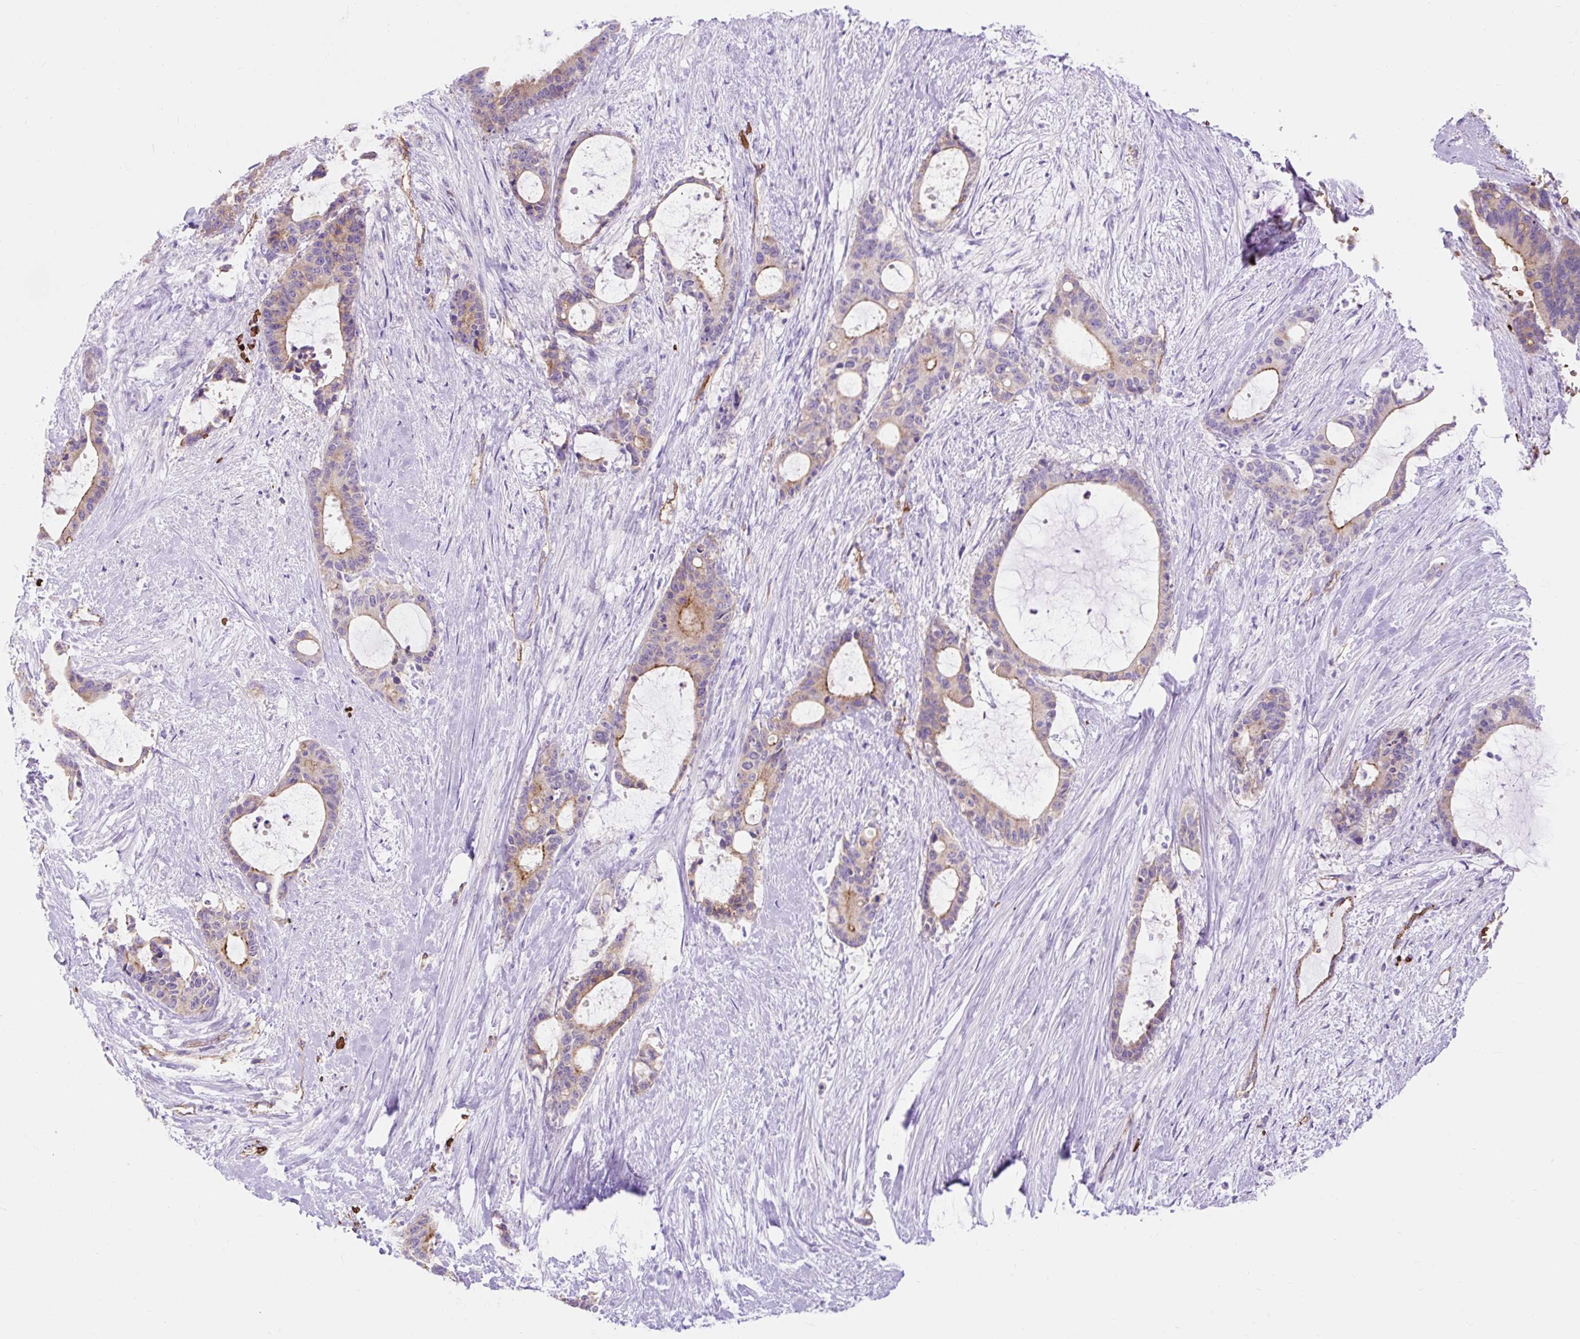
{"staining": {"intensity": "moderate", "quantity": "<25%", "location": "cytoplasmic/membranous"}, "tissue": "liver cancer", "cell_type": "Tumor cells", "image_type": "cancer", "snomed": [{"axis": "morphology", "description": "Normal tissue, NOS"}, {"axis": "morphology", "description": "Cholangiocarcinoma"}, {"axis": "topography", "description": "Liver"}, {"axis": "topography", "description": "Peripheral nerve tissue"}], "caption": "Immunohistochemical staining of liver cancer (cholangiocarcinoma) exhibits moderate cytoplasmic/membranous protein staining in about <25% of tumor cells. Using DAB (3,3'-diaminobenzidine) (brown) and hematoxylin (blue) stains, captured at high magnification using brightfield microscopy.", "gene": "HIP1R", "patient": {"sex": "female", "age": 73}}